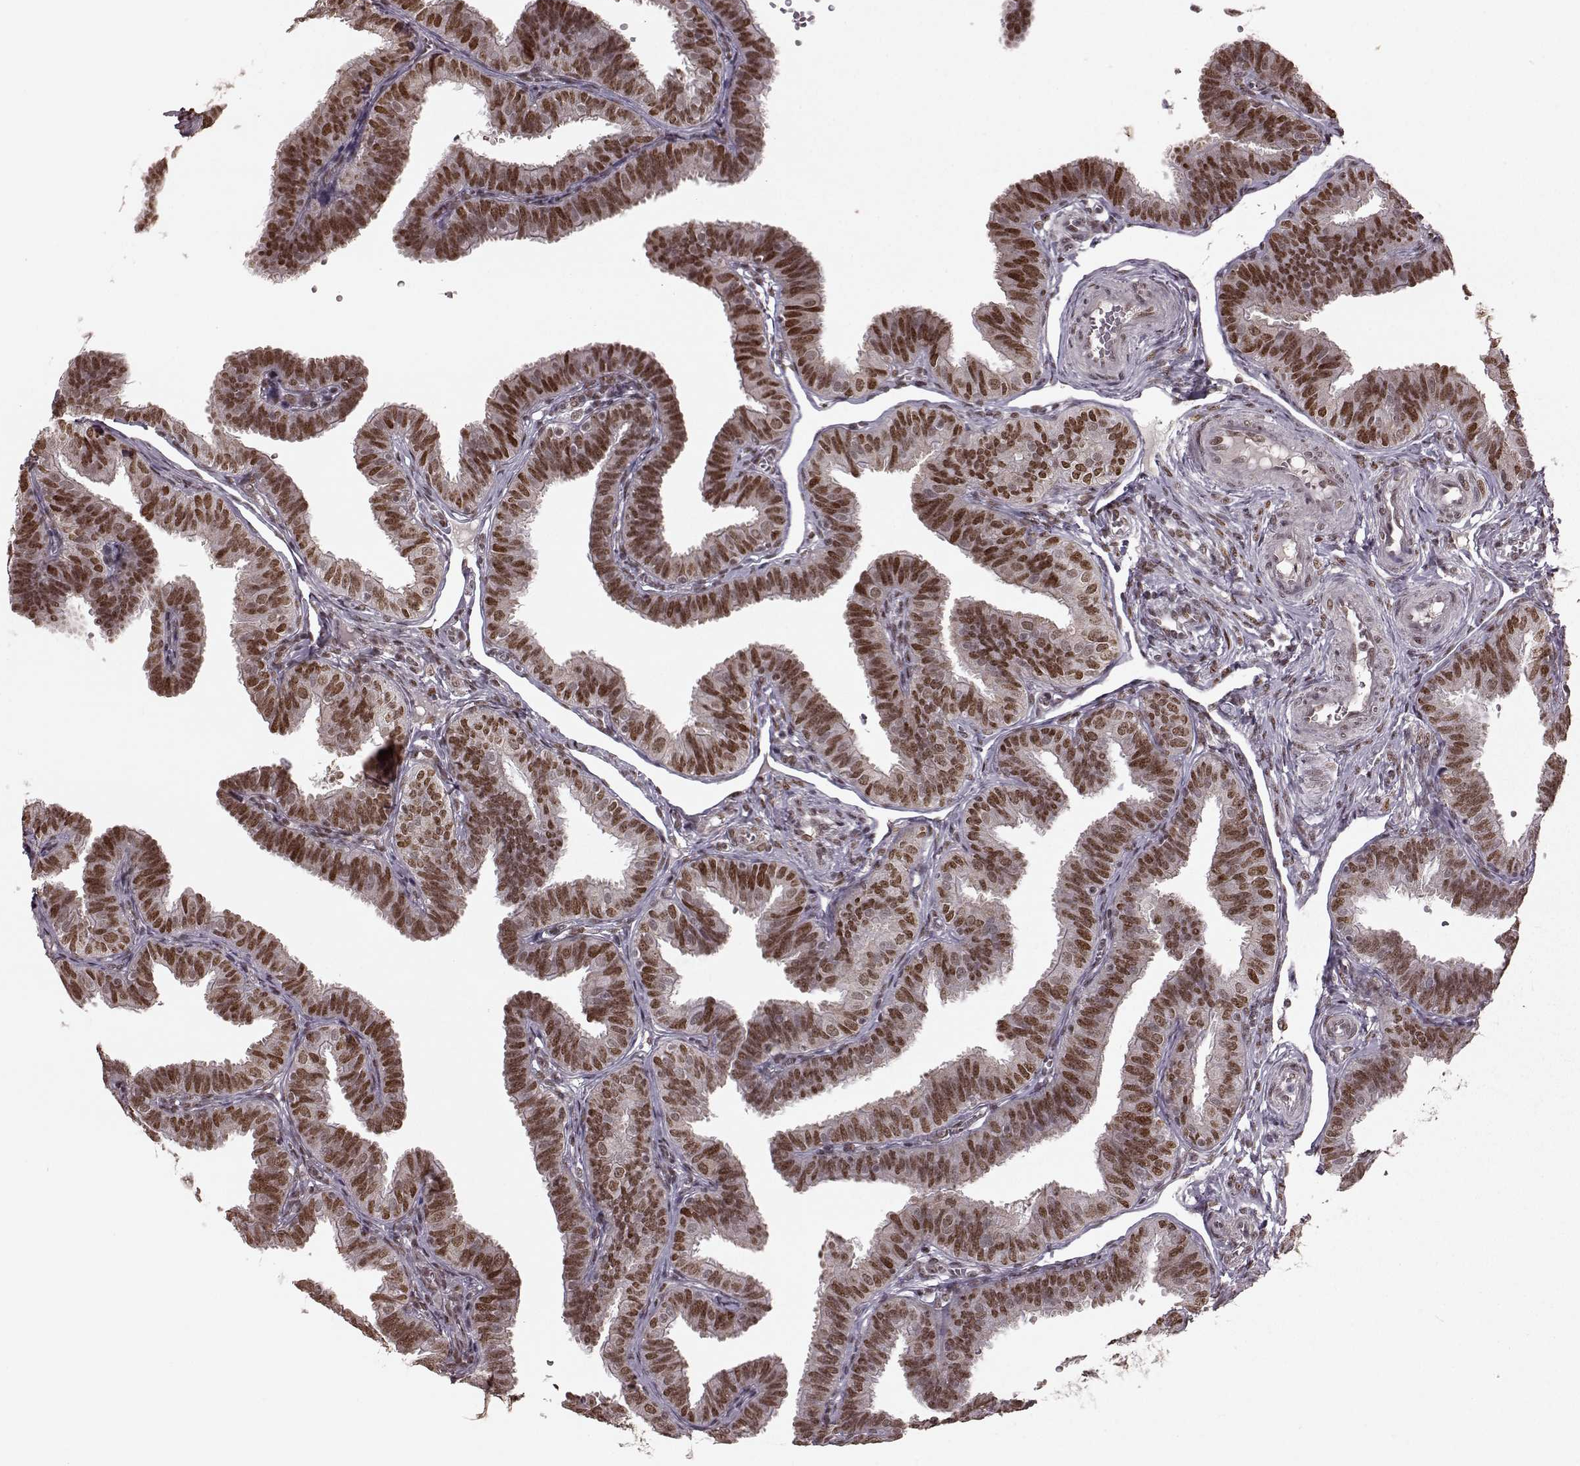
{"staining": {"intensity": "moderate", "quantity": ">75%", "location": "nuclear"}, "tissue": "fallopian tube", "cell_type": "Glandular cells", "image_type": "normal", "snomed": [{"axis": "morphology", "description": "Normal tissue, NOS"}, {"axis": "topography", "description": "Fallopian tube"}], "caption": "The histopathology image shows a brown stain indicating the presence of a protein in the nuclear of glandular cells in fallopian tube.", "gene": "NR2C1", "patient": {"sex": "female", "age": 25}}